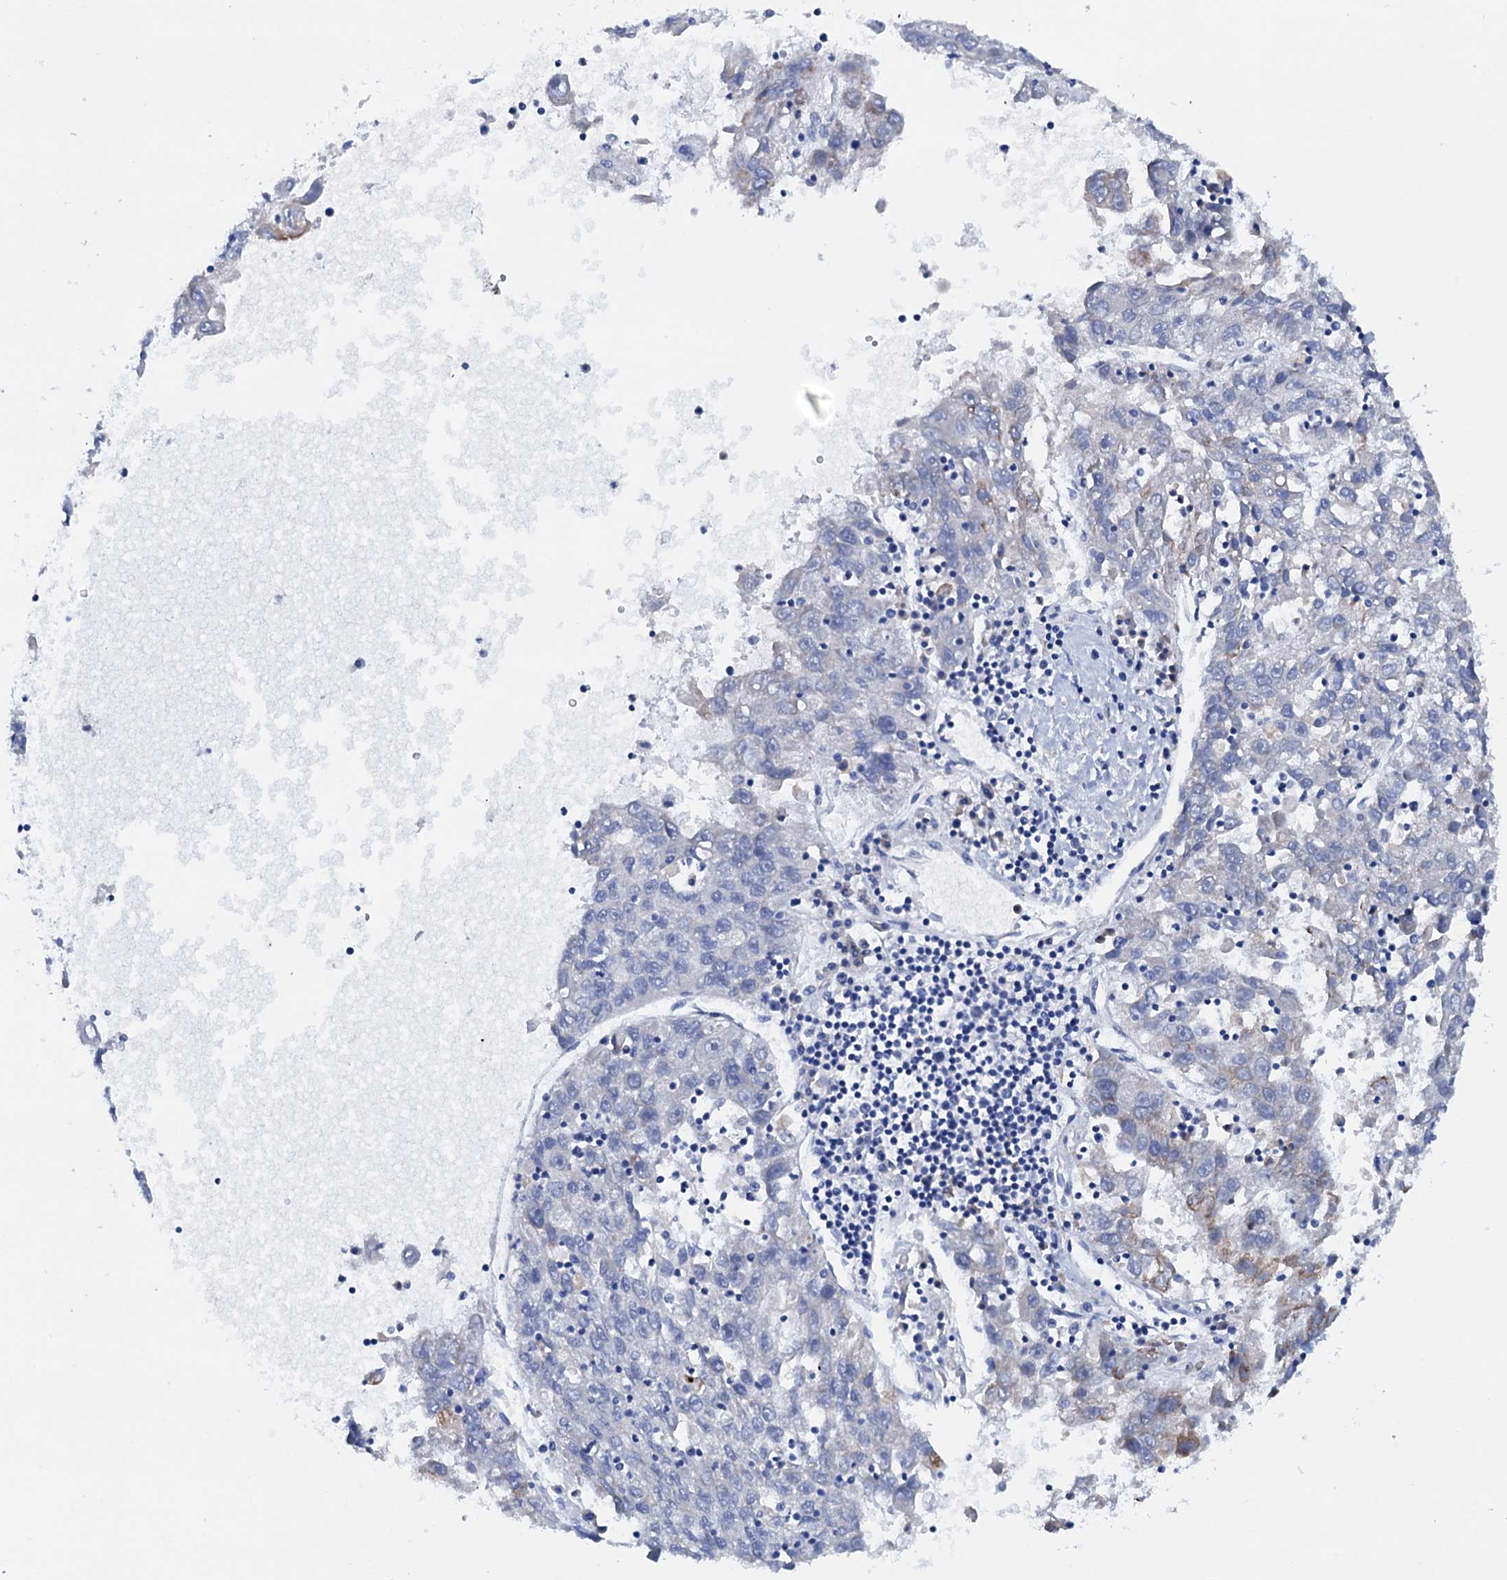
{"staining": {"intensity": "negative", "quantity": "none", "location": "none"}, "tissue": "liver cancer", "cell_type": "Tumor cells", "image_type": "cancer", "snomed": [{"axis": "morphology", "description": "Carcinoma, Hepatocellular, NOS"}, {"axis": "topography", "description": "Liver"}], "caption": "IHC of human liver cancer exhibits no staining in tumor cells.", "gene": "RASSF9", "patient": {"sex": "male", "age": 49}}